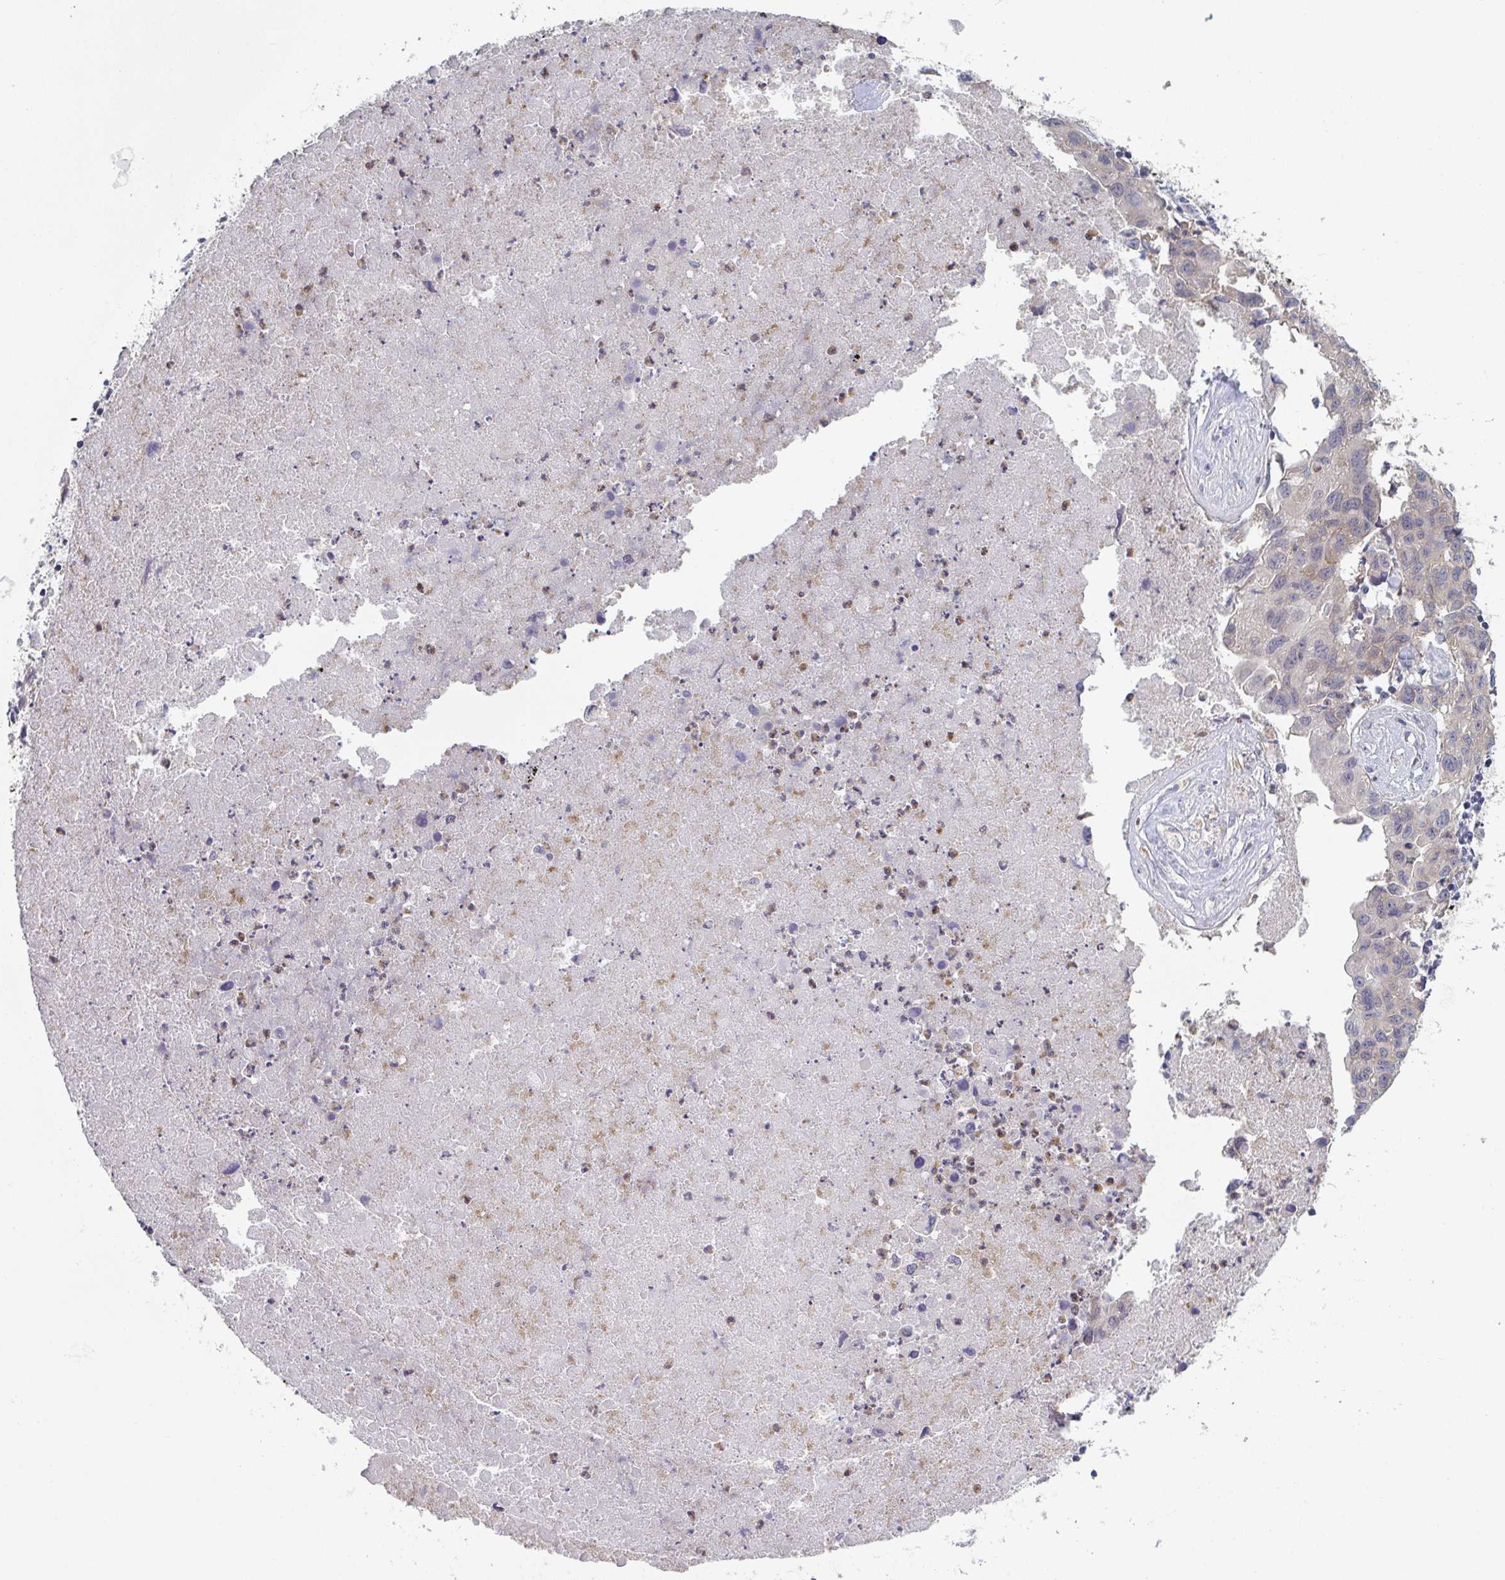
{"staining": {"intensity": "negative", "quantity": "none", "location": "none"}, "tissue": "lung cancer", "cell_type": "Tumor cells", "image_type": "cancer", "snomed": [{"axis": "morphology", "description": "Adenocarcinoma, NOS"}, {"axis": "topography", "description": "Lymph node"}, {"axis": "topography", "description": "Lung"}], "caption": "An IHC photomicrograph of lung adenocarcinoma is shown. There is no staining in tumor cells of lung adenocarcinoma.", "gene": "RIOK1", "patient": {"sex": "male", "age": 64}}